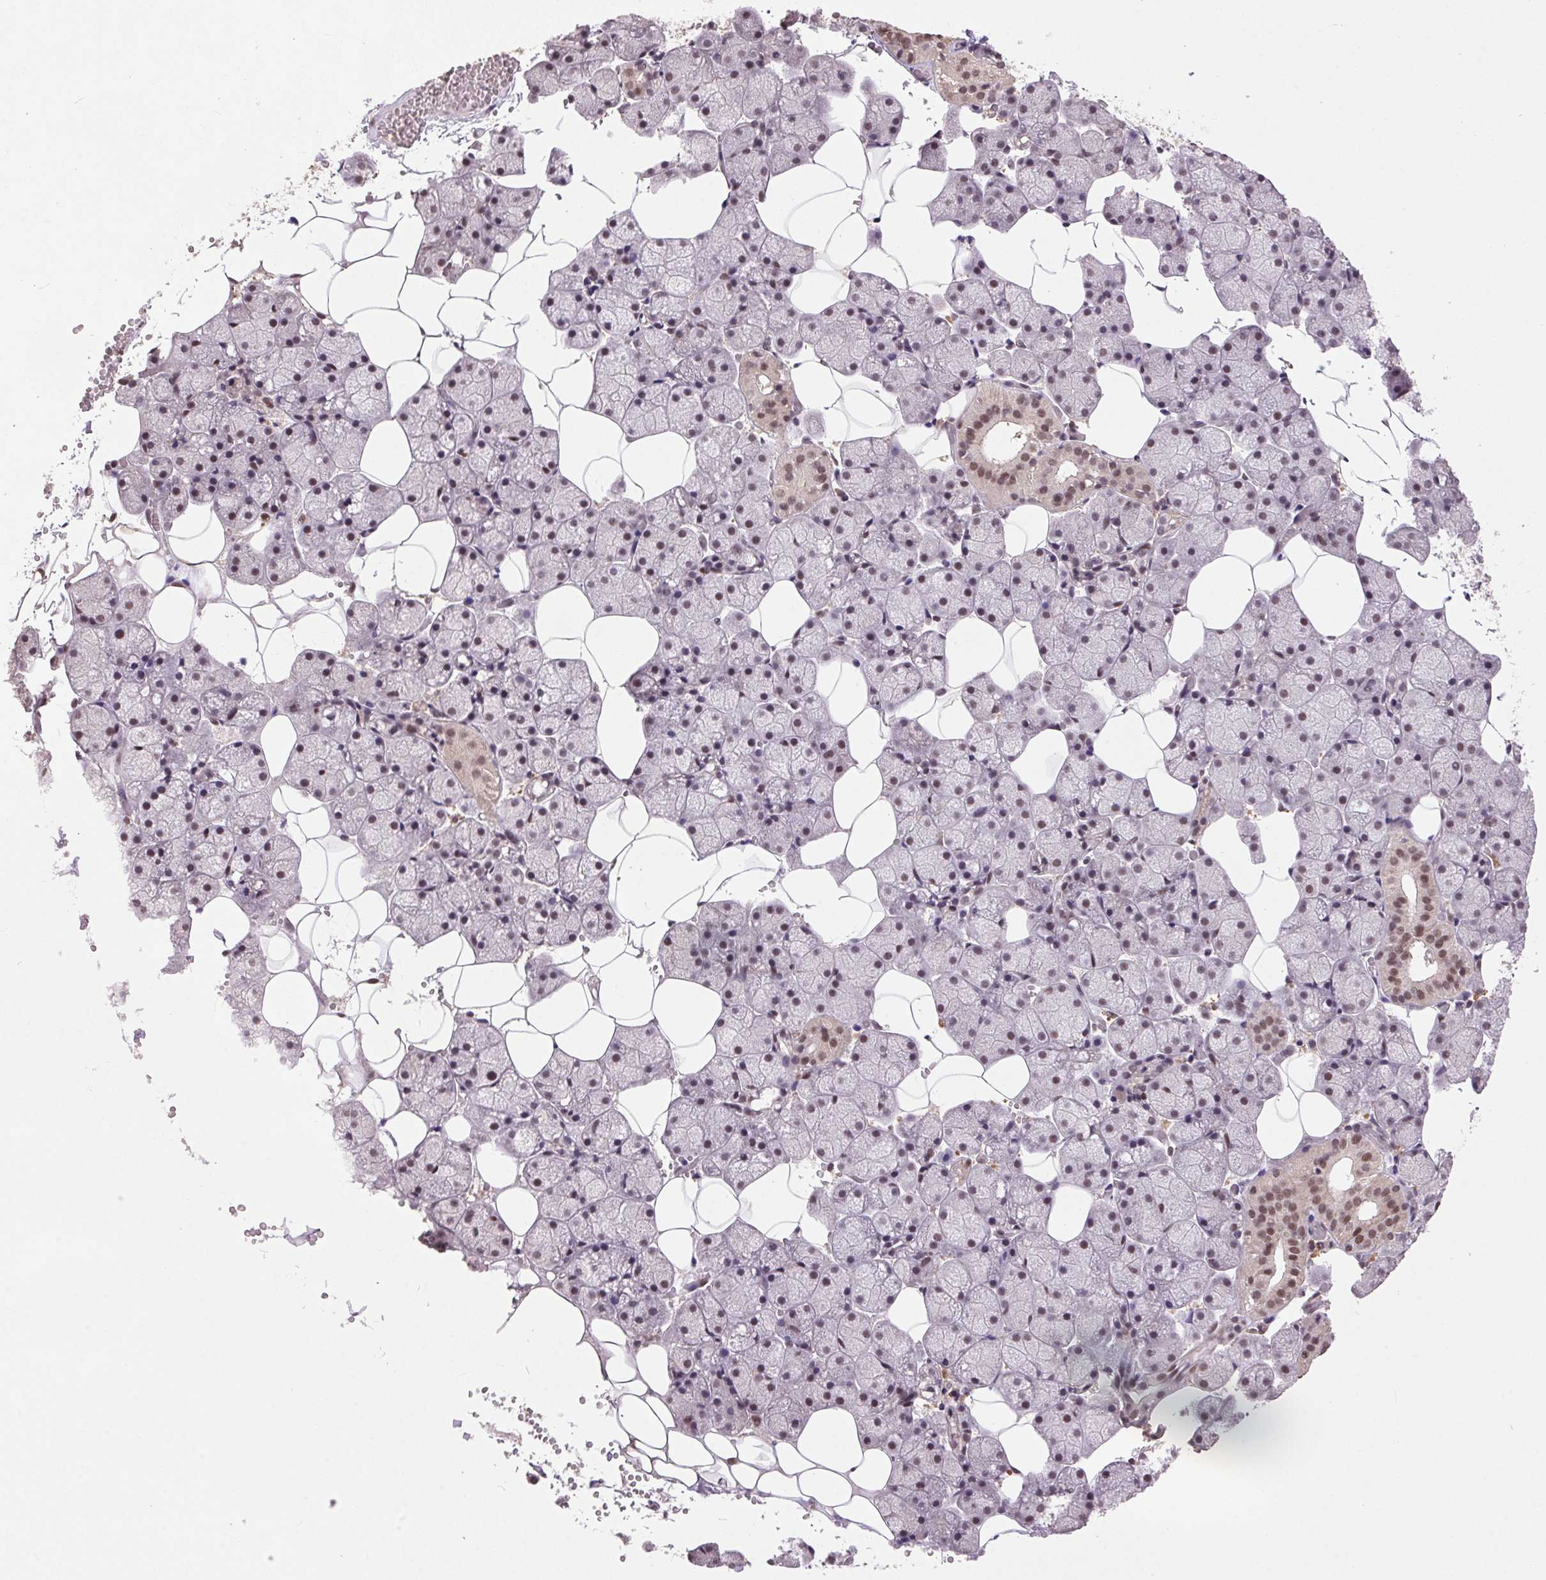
{"staining": {"intensity": "moderate", "quantity": "25%-75%", "location": "nuclear"}, "tissue": "salivary gland", "cell_type": "Glandular cells", "image_type": "normal", "snomed": [{"axis": "morphology", "description": "Normal tissue, NOS"}, {"axis": "topography", "description": "Salivary gland"}], "caption": "Salivary gland was stained to show a protein in brown. There is medium levels of moderate nuclear expression in about 25%-75% of glandular cells.", "gene": "ZBTB4", "patient": {"sex": "male", "age": 38}}